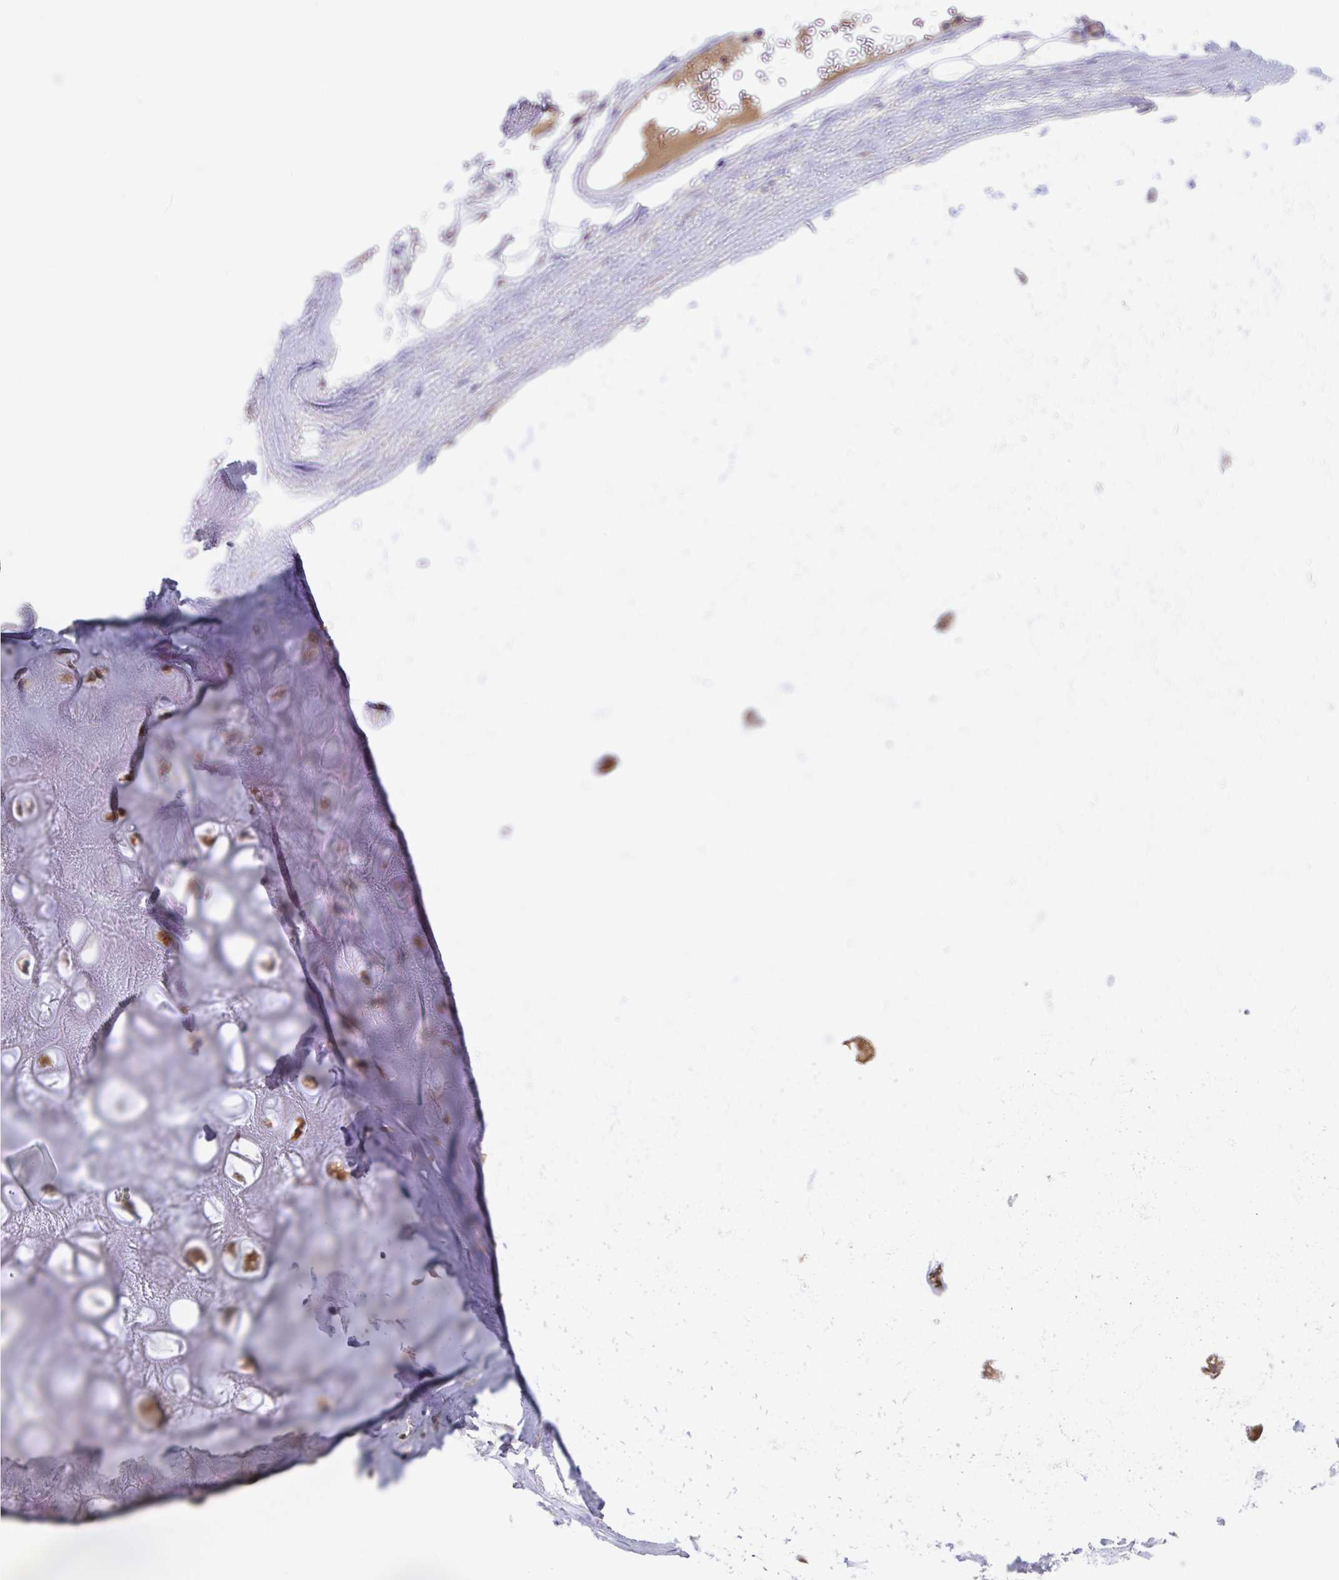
{"staining": {"intensity": "moderate", "quantity": ">75%", "location": "nuclear"}, "tissue": "soft tissue", "cell_type": "Chondrocytes", "image_type": "normal", "snomed": [{"axis": "morphology", "description": "Normal tissue, NOS"}, {"axis": "topography", "description": "Lymph node"}, {"axis": "topography", "description": "Cartilage tissue"}, {"axis": "topography", "description": "Nasopharynx"}], "caption": "A micrograph of human soft tissue stained for a protein shows moderate nuclear brown staining in chondrocytes. Using DAB (3,3'-diaminobenzidine) (brown) and hematoxylin (blue) stains, captured at high magnification using brightfield microscopy.", "gene": "AMPD2", "patient": {"sex": "male", "age": 63}}